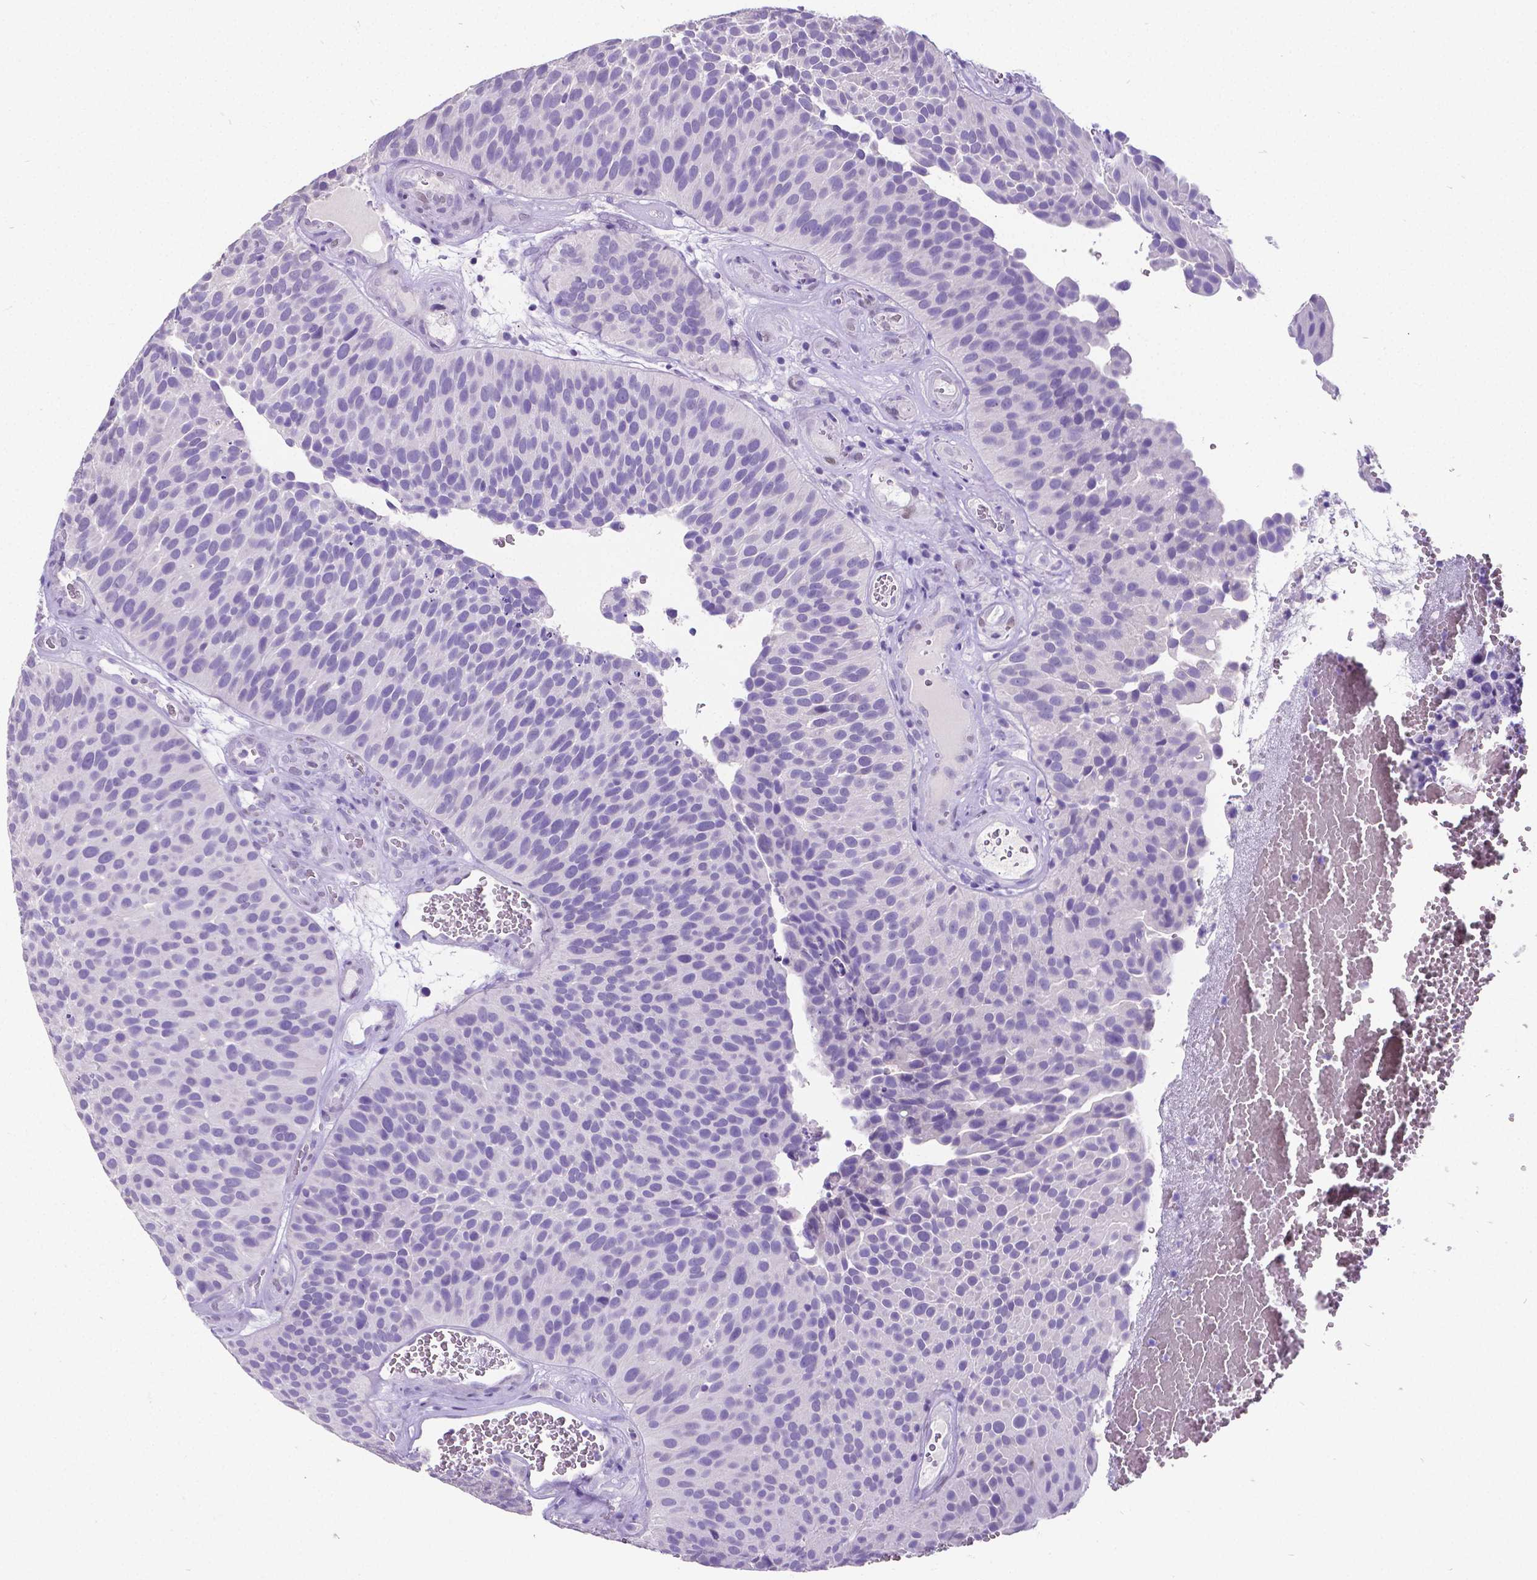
{"staining": {"intensity": "negative", "quantity": "none", "location": "none"}, "tissue": "urothelial cancer", "cell_type": "Tumor cells", "image_type": "cancer", "snomed": [{"axis": "morphology", "description": "Urothelial carcinoma, Low grade"}, {"axis": "topography", "description": "Urinary bladder"}], "caption": "A high-resolution photomicrograph shows immunohistochemistry staining of urothelial carcinoma (low-grade), which displays no significant positivity in tumor cells. The staining was performed using DAB to visualize the protein expression in brown, while the nuclei were stained in blue with hematoxylin (Magnification: 20x).", "gene": "SATB2", "patient": {"sex": "male", "age": 76}}